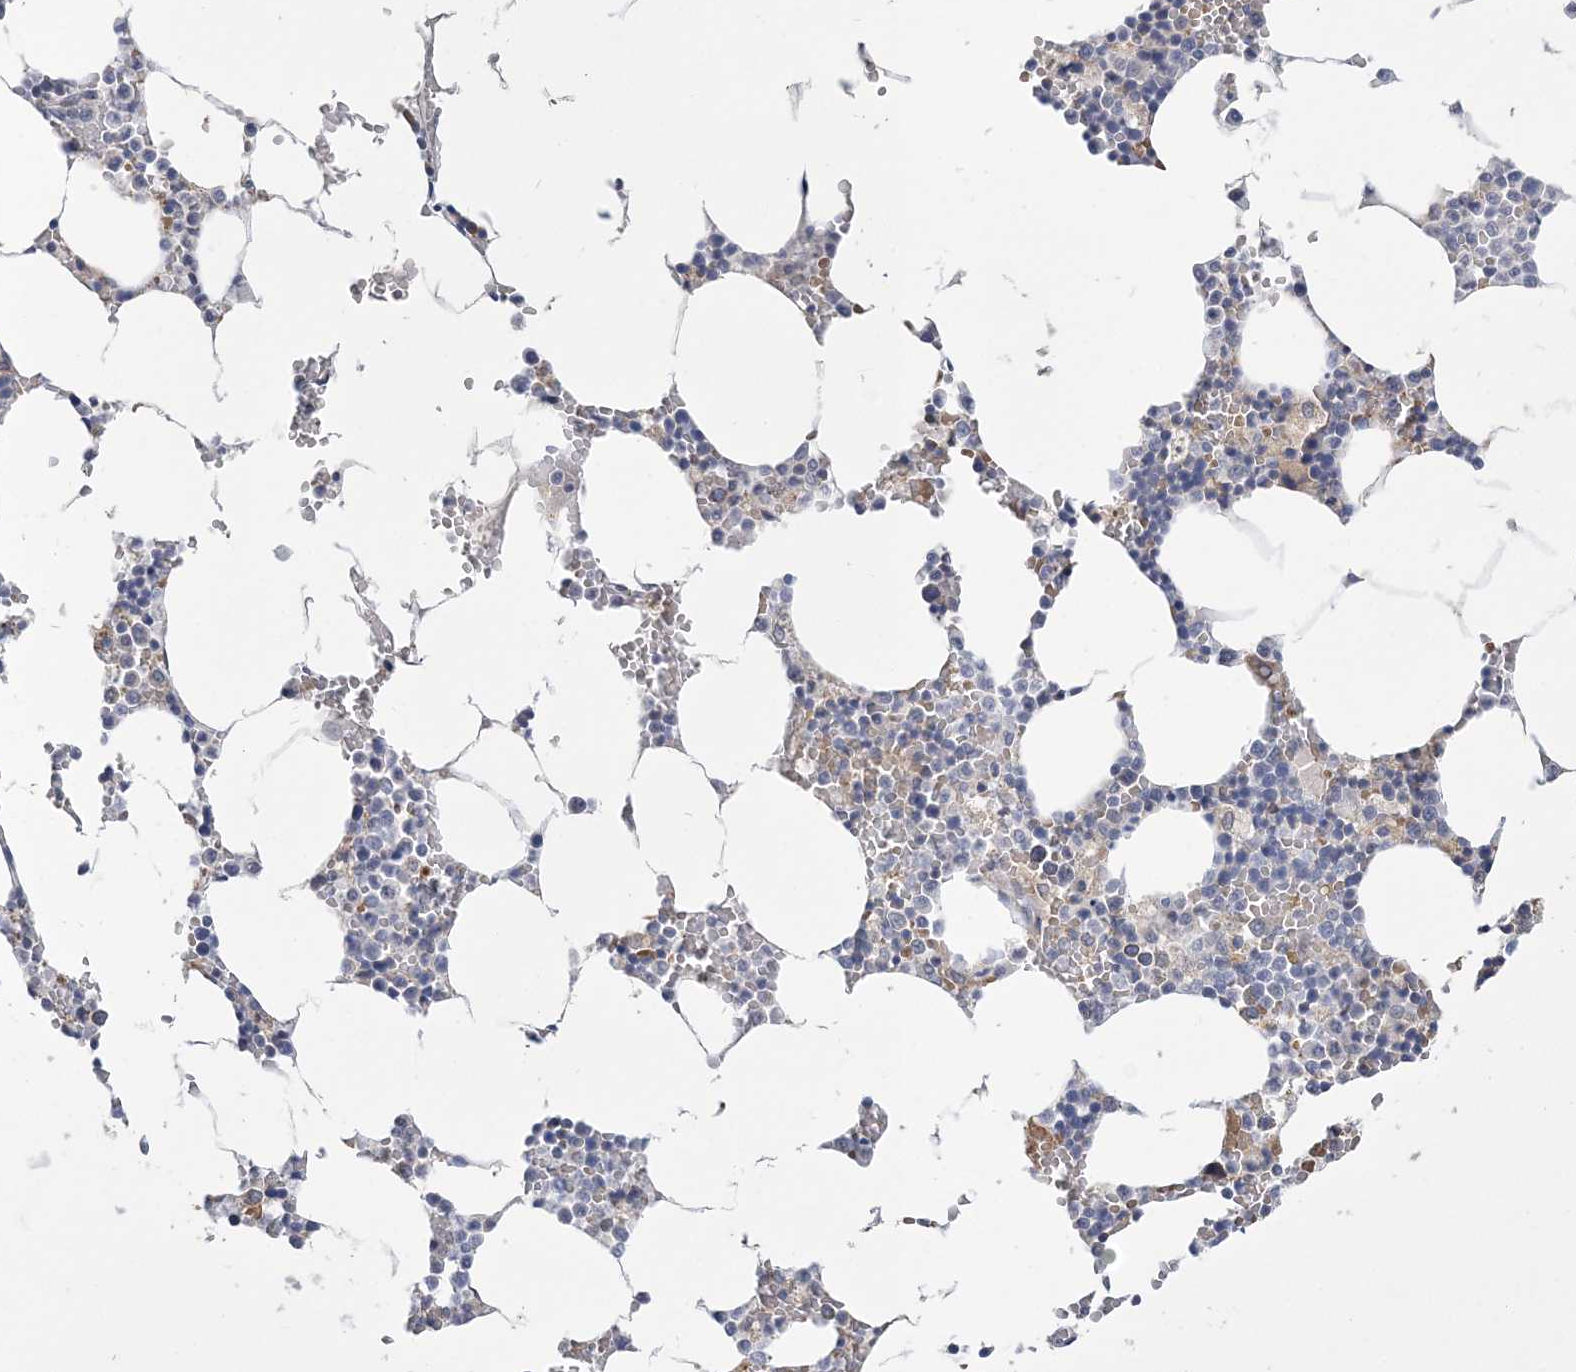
{"staining": {"intensity": "weak", "quantity": "<25%", "location": "cytoplasmic/membranous"}, "tissue": "bone marrow", "cell_type": "Hematopoietic cells", "image_type": "normal", "snomed": [{"axis": "morphology", "description": "Normal tissue, NOS"}, {"axis": "topography", "description": "Bone marrow"}], "caption": "Immunohistochemistry image of normal bone marrow: bone marrow stained with DAB exhibits no significant protein positivity in hematopoietic cells.", "gene": "TSPEAR", "patient": {"sex": "male", "age": 70}}